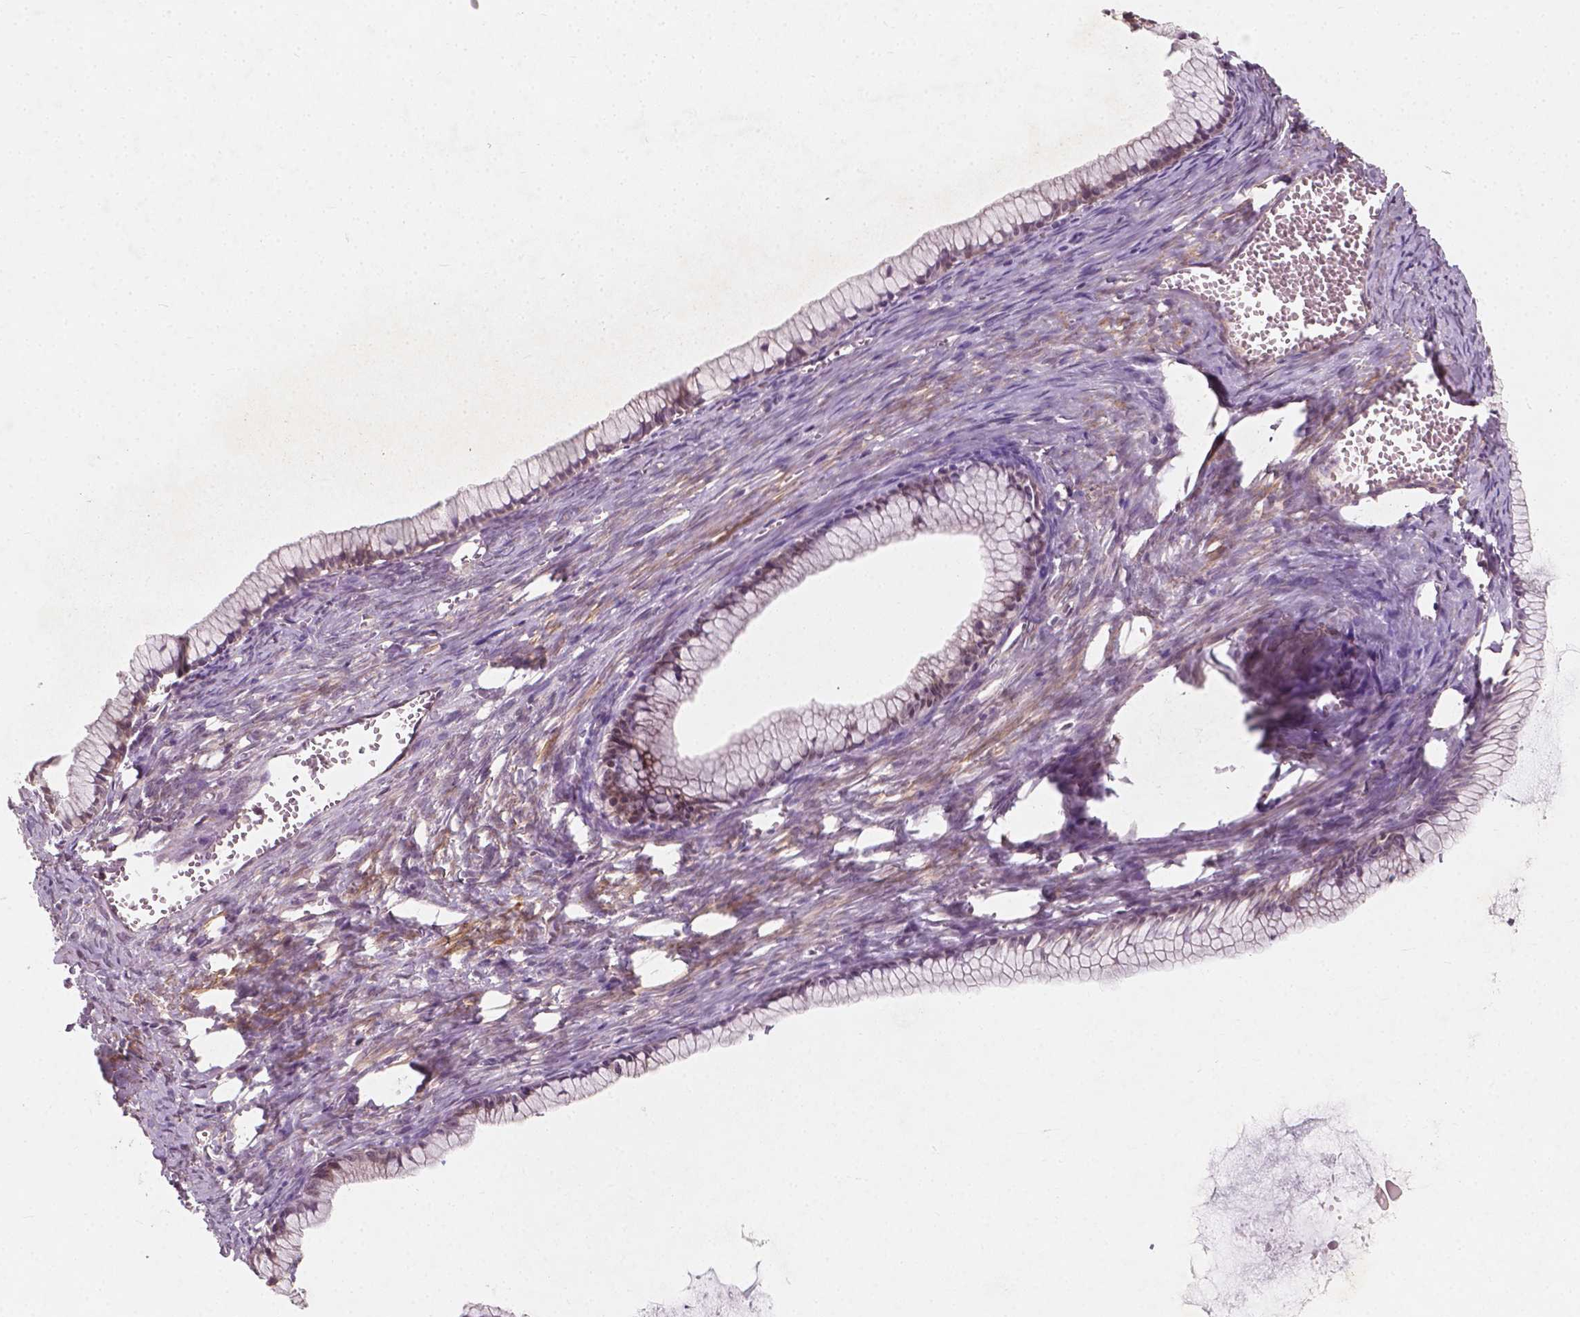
{"staining": {"intensity": "weak", "quantity": "25%-75%", "location": "cytoplasmic/membranous"}, "tissue": "ovarian cancer", "cell_type": "Tumor cells", "image_type": "cancer", "snomed": [{"axis": "morphology", "description": "Cystadenocarcinoma, mucinous, NOS"}, {"axis": "topography", "description": "Ovary"}], "caption": "Mucinous cystadenocarcinoma (ovarian) stained with DAB IHC shows low levels of weak cytoplasmic/membranous staining in about 25%-75% of tumor cells. Nuclei are stained in blue.", "gene": "CYFIP2", "patient": {"sex": "female", "age": 41}}